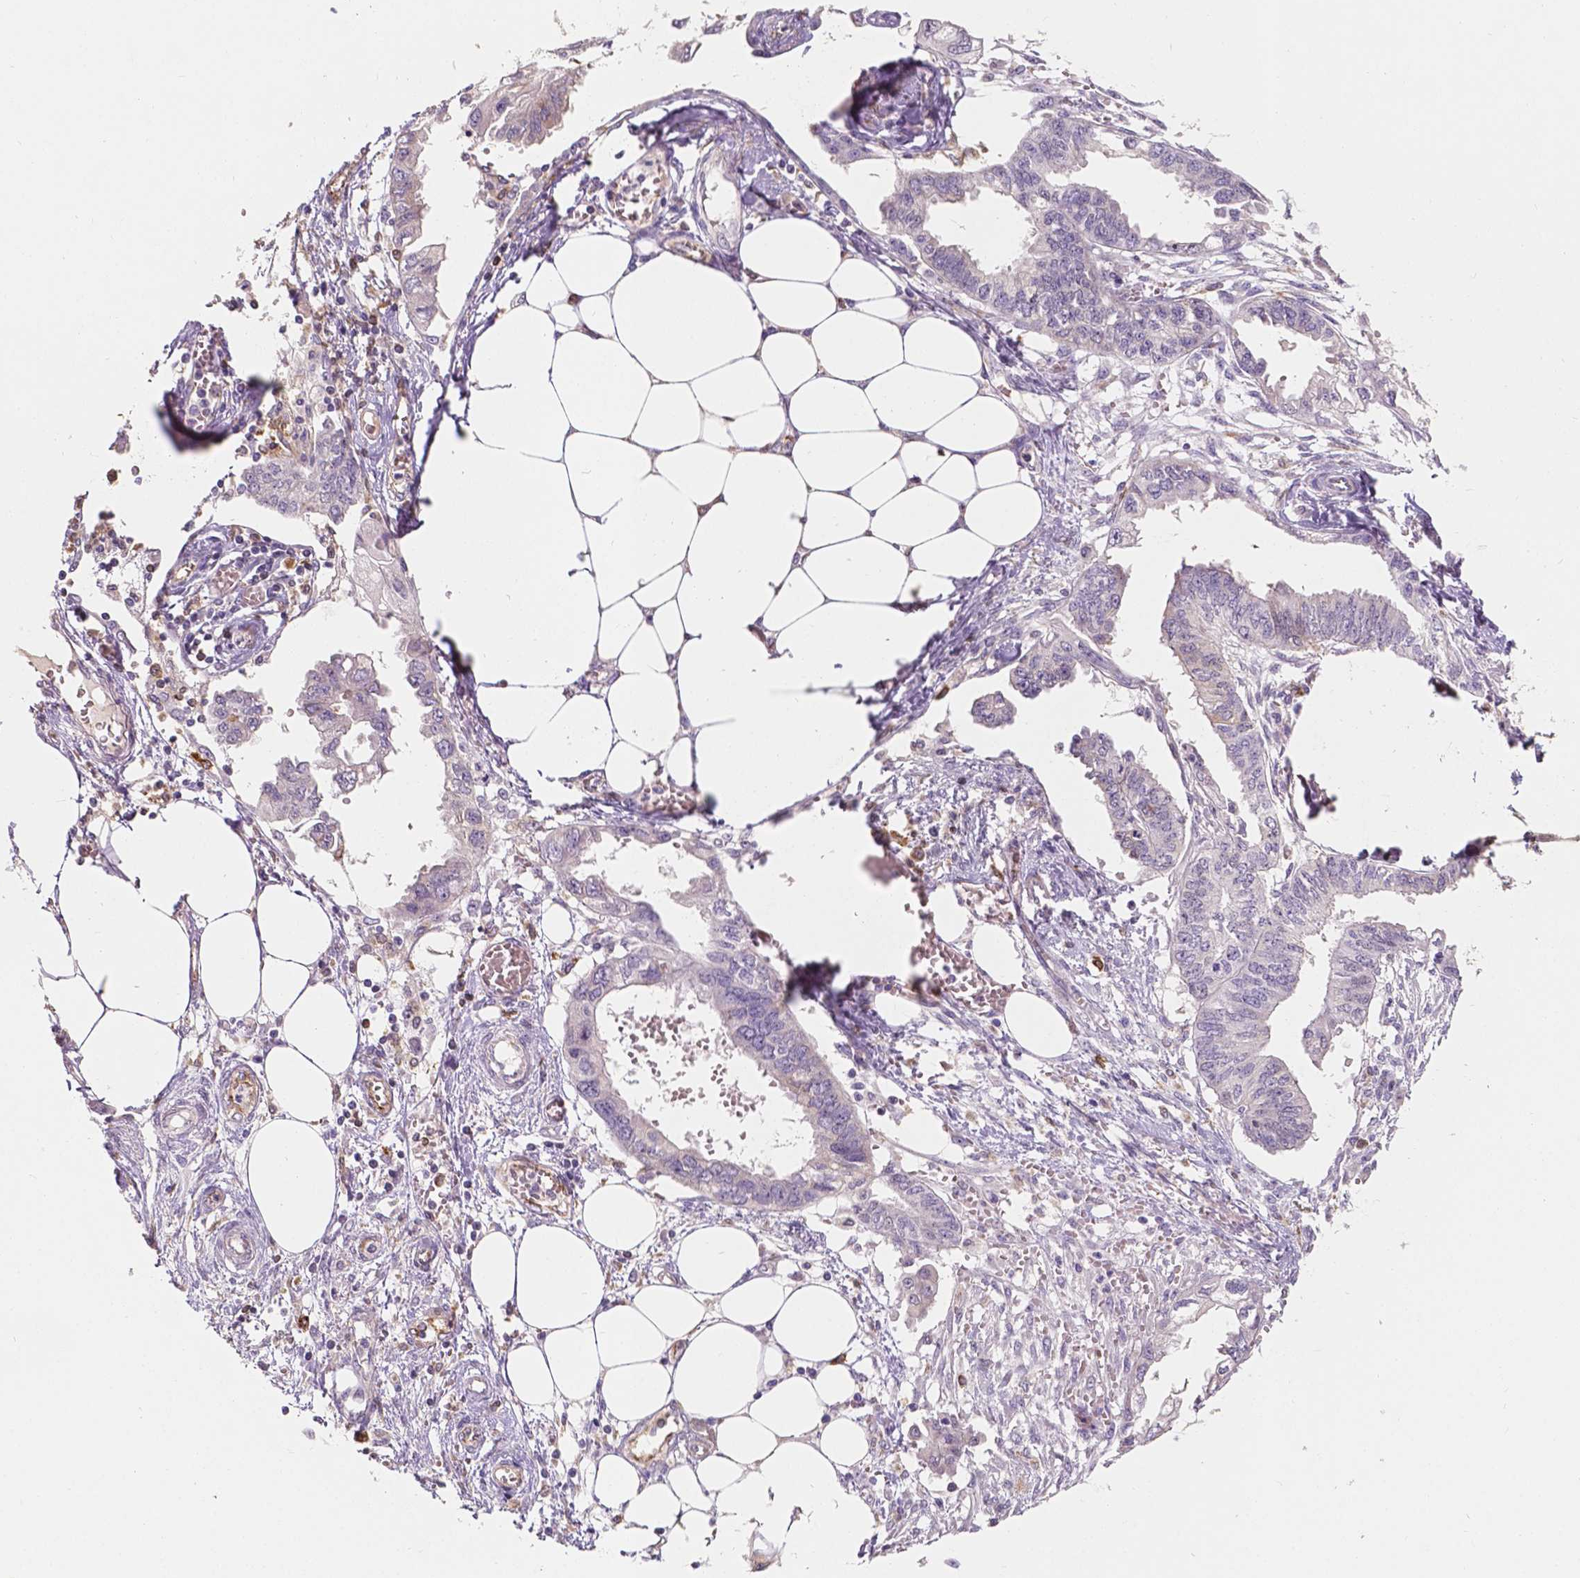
{"staining": {"intensity": "negative", "quantity": "none", "location": "none"}, "tissue": "endometrial cancer", "cell_type": "Tumor cells", "image_type": "cancer", "snomed": [{"axis": "morphology", "description": "Adenocarcinoma, NOS"}, {"axis": "morphology", "description": "Adenocarcinoma, metastatic, NOS"}, {"axis": "topography", "description": "Adipose tissue"}, {"axis": "topography", "description": "Endometrium"}], "caption": "The histopathology image reveals no staining of tumor cells in endometrial metastatic adenocarcinoma.", "gene": "SLC22A4", "patient": {"sex": "female", "age": 67}}